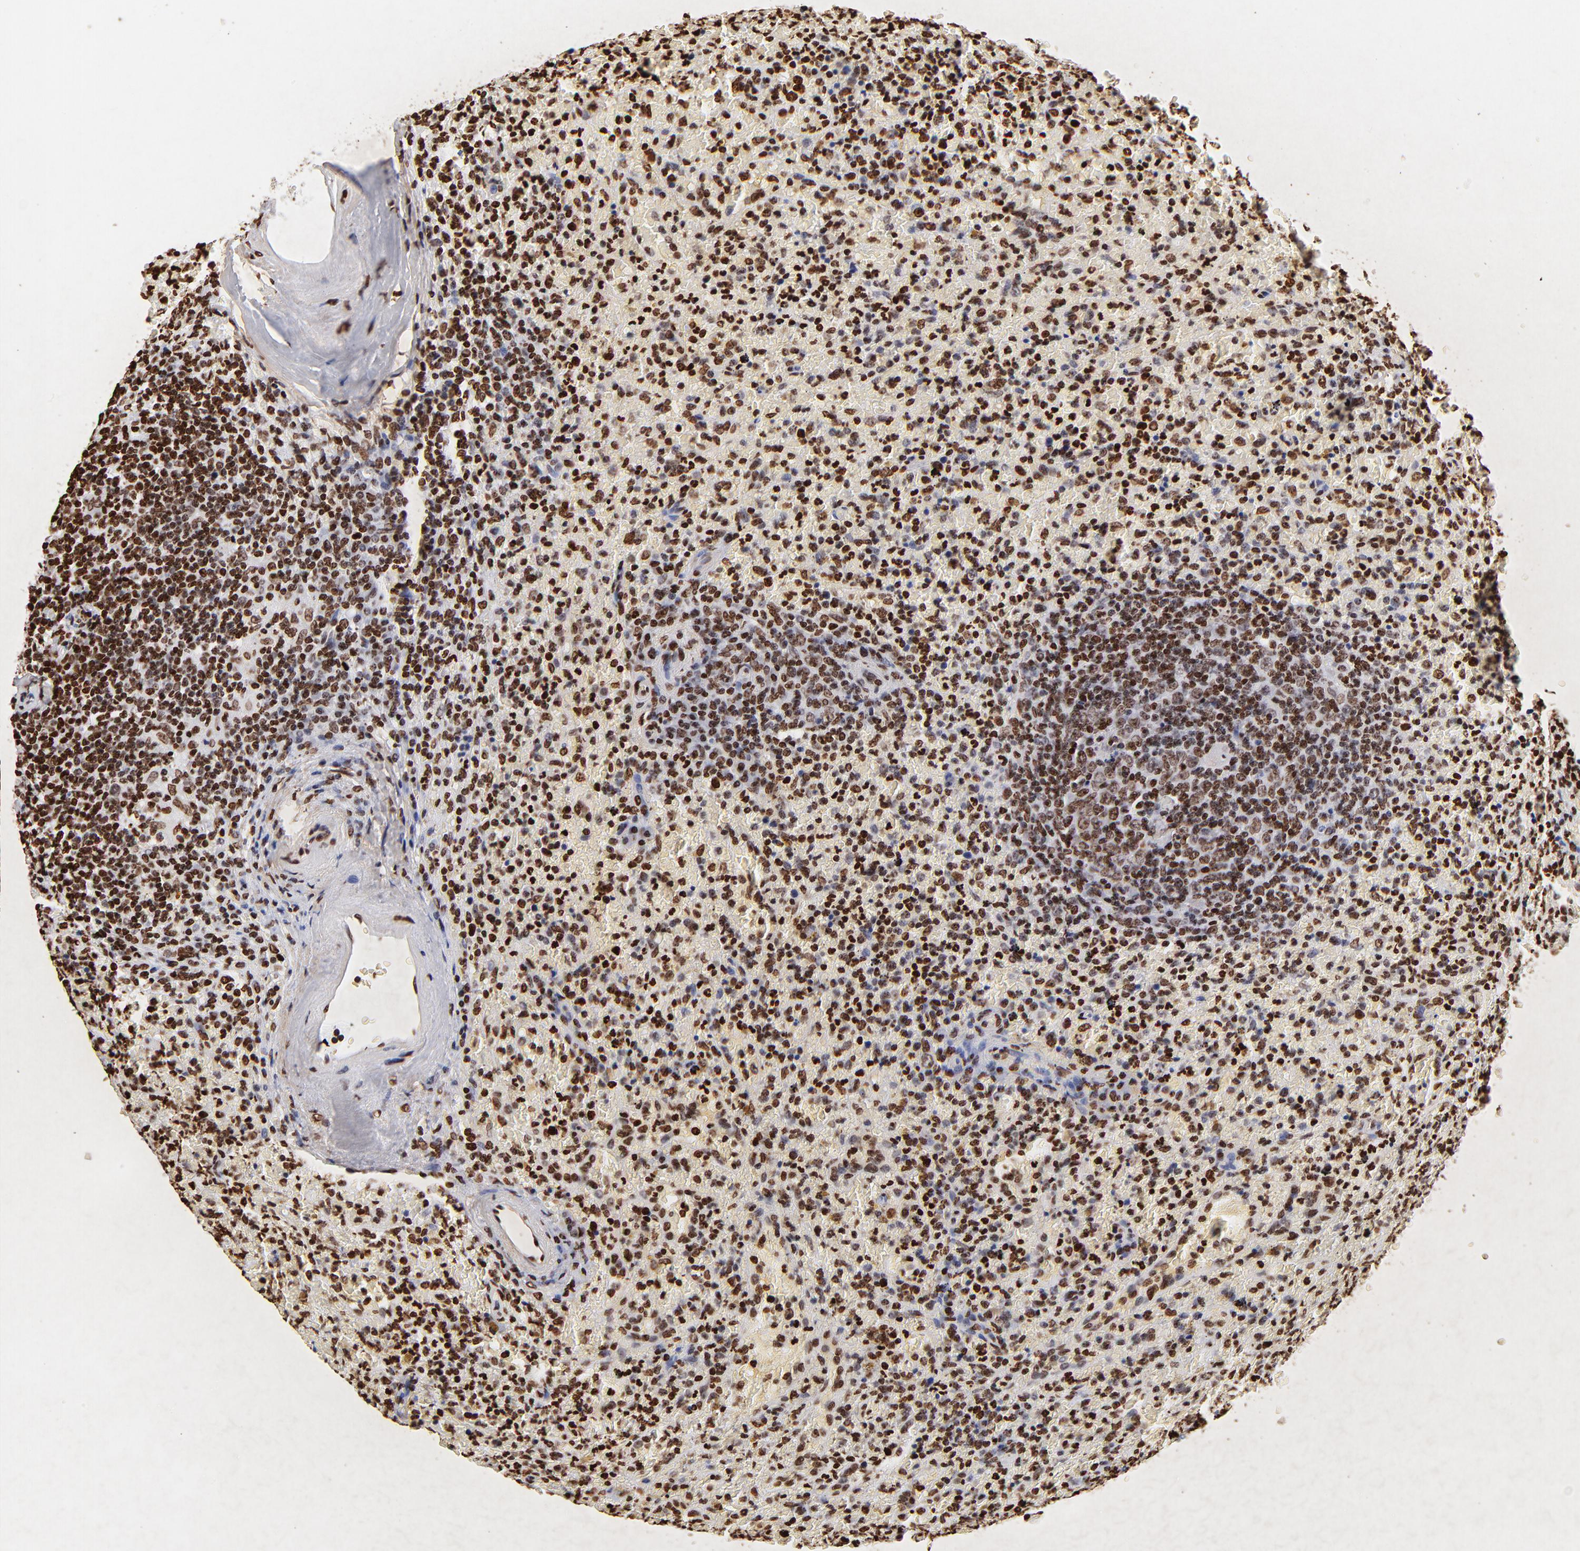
{"staining": {"intensity": "strong", "quantity": ">75%", "location": "nuclear"}, "tissue": "lymphoma", "cell_type": "Tumor cells", "image_type": "cancer", "snomed": [{"axis": "morphology", "description": "Malignant lymphoma, non-Hodgkin's type, High grade"}, {"axis": "topography", "description": "Spleen"}, {"axis": "topography", "description": "Lymph node"}], "caption": "Protein expression analysis of human lymphoma reveals strong nuclear staining in approximately >75% of tumor cells.", "gene": "FBH1", "patient": {"sex": "female", "age": 70}}